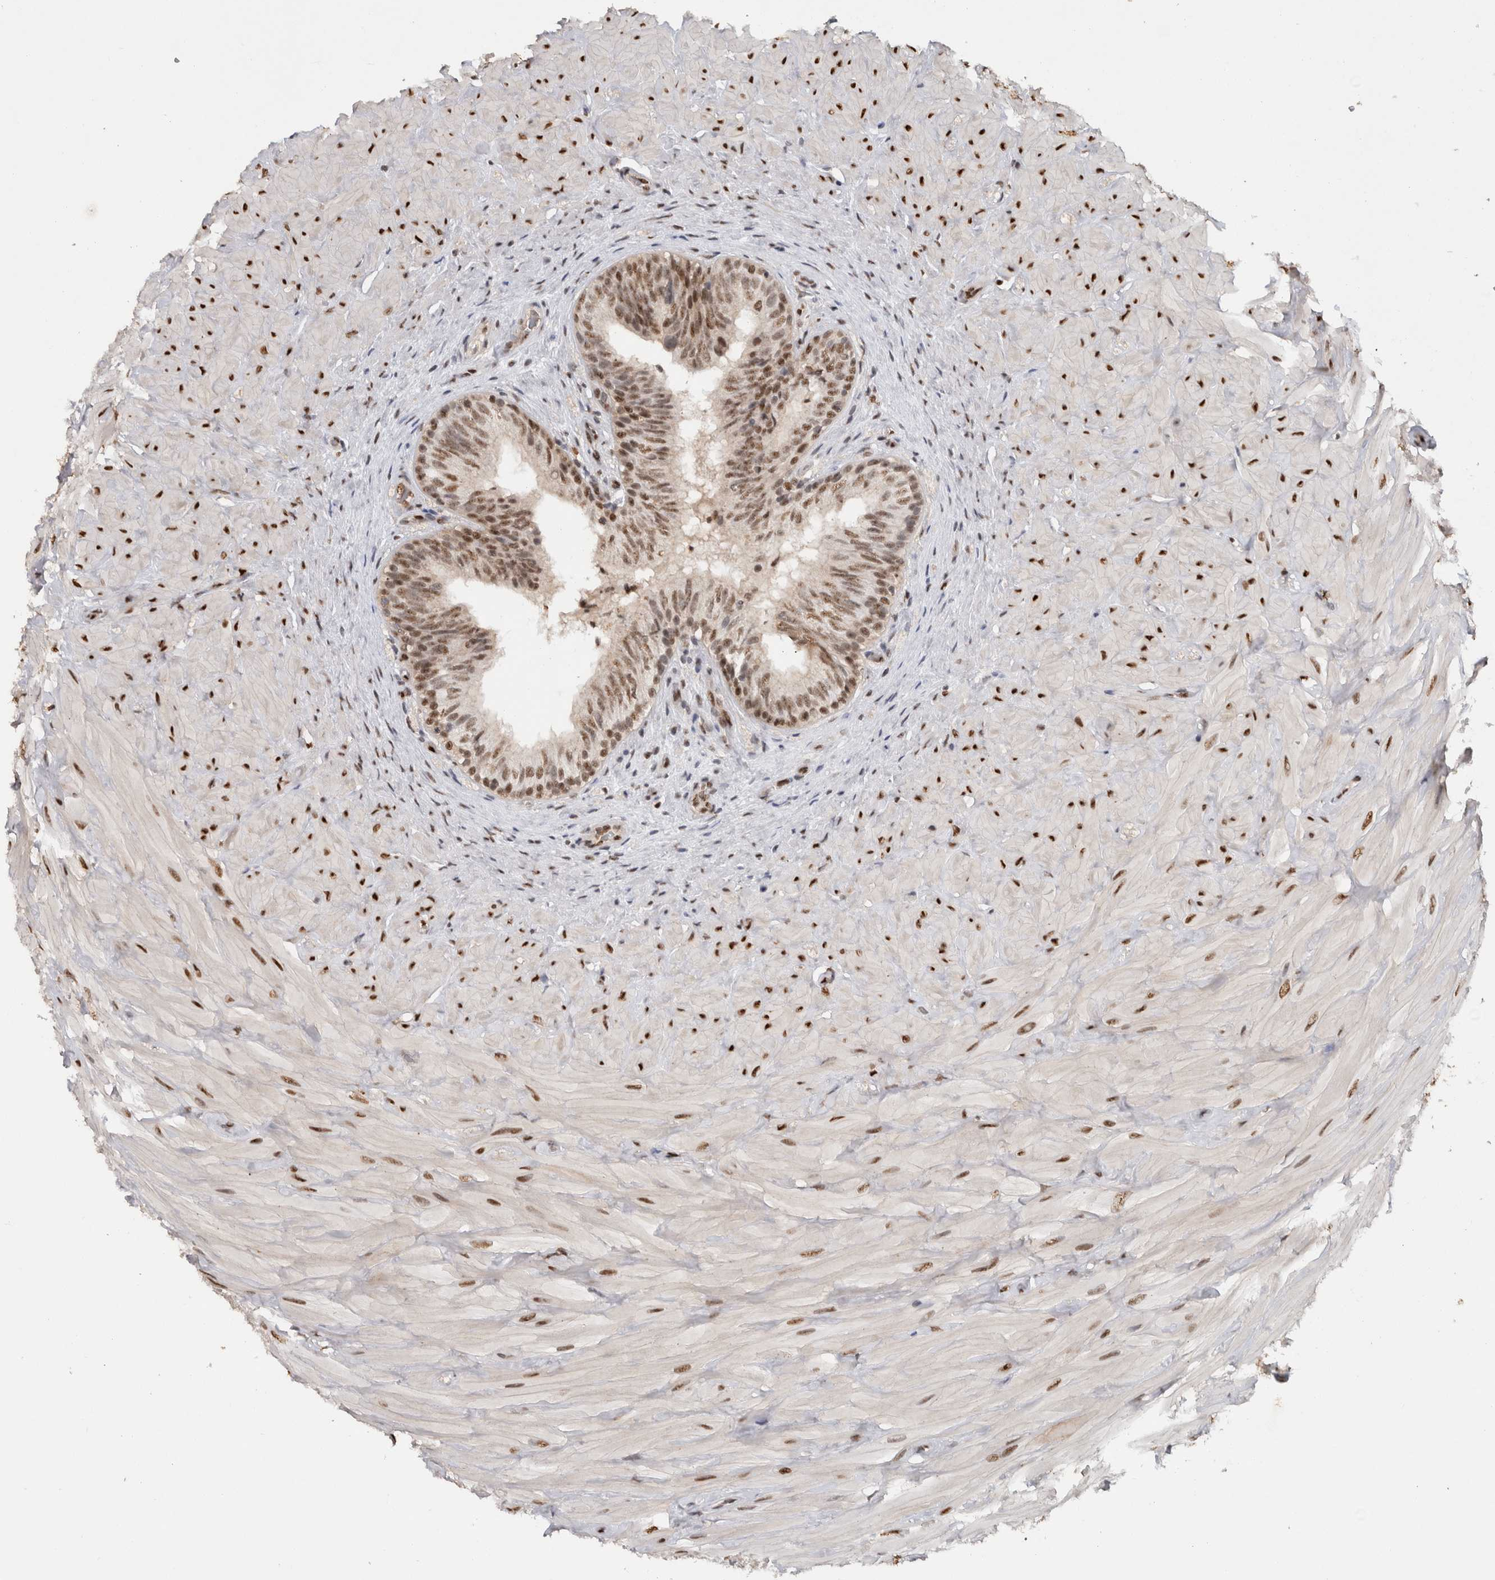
{"staining": {"intensity": "moderate", "quantity": ">75%", "location": "nuclear"}, "tissue": "epididymis", "cell_type": "Glandular cells", "image_type": "normal", "snomed": [{"axis": "morphology", "description": "Normal tissue, NOS"}, {"axis": "topography", "description": "Soft tissue"}, {"axis": "topography", "description": "Epididymis"}], "caption": "Protein analysis of benign epididymis shows moderate nuclear staining in approximately >75% of glandular cells. The staining is performed using DAB brown chromogen to label protein expression. The nuclei are counter-stained blue using hematoxylin.", "gene": "RPS6KA2", "patient": {"sex": "male", "age": 26}}